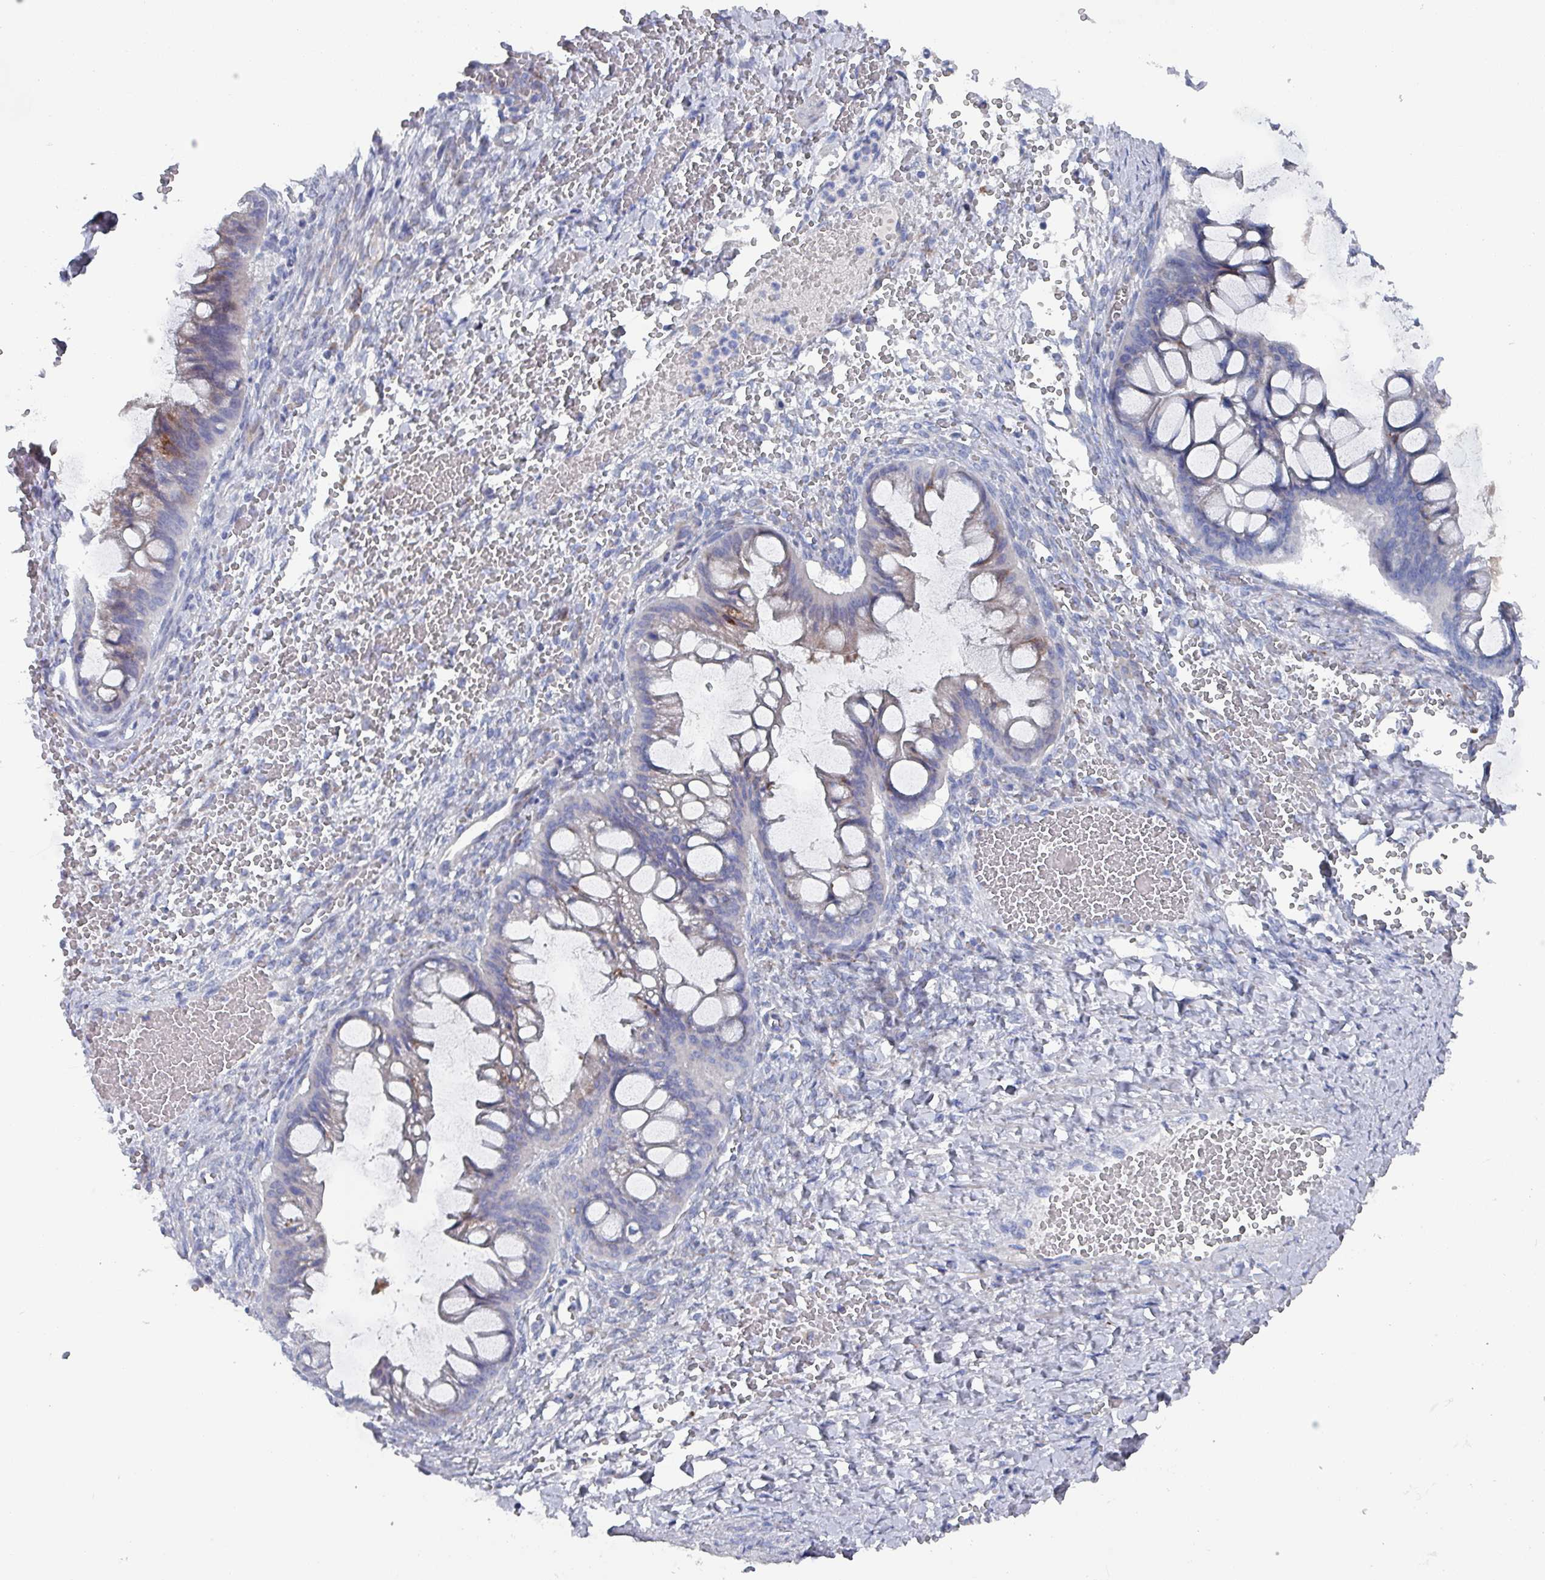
{"staining": {"intensity": "negative", "quantity": "none", "location": "none"}, "tissue": "ovarian cancer", "cell_type": "Tumor cells", "image_type": "cancer", "snomed": [{"axis": "morphology", "description": "Cystadenocarcinoma, mucinous, NOS"}, {"axis": "topography", "description": "Ovary"}], "caption": "Immunohistochemical staining of human ovarian mucinous cystadenocarcinoma shows no significant expression in tumor cells. (IHC, brightfield microscopy, high magnification).", "gene": "DRD5", "patient": {"sex": "female", "age": 73}}